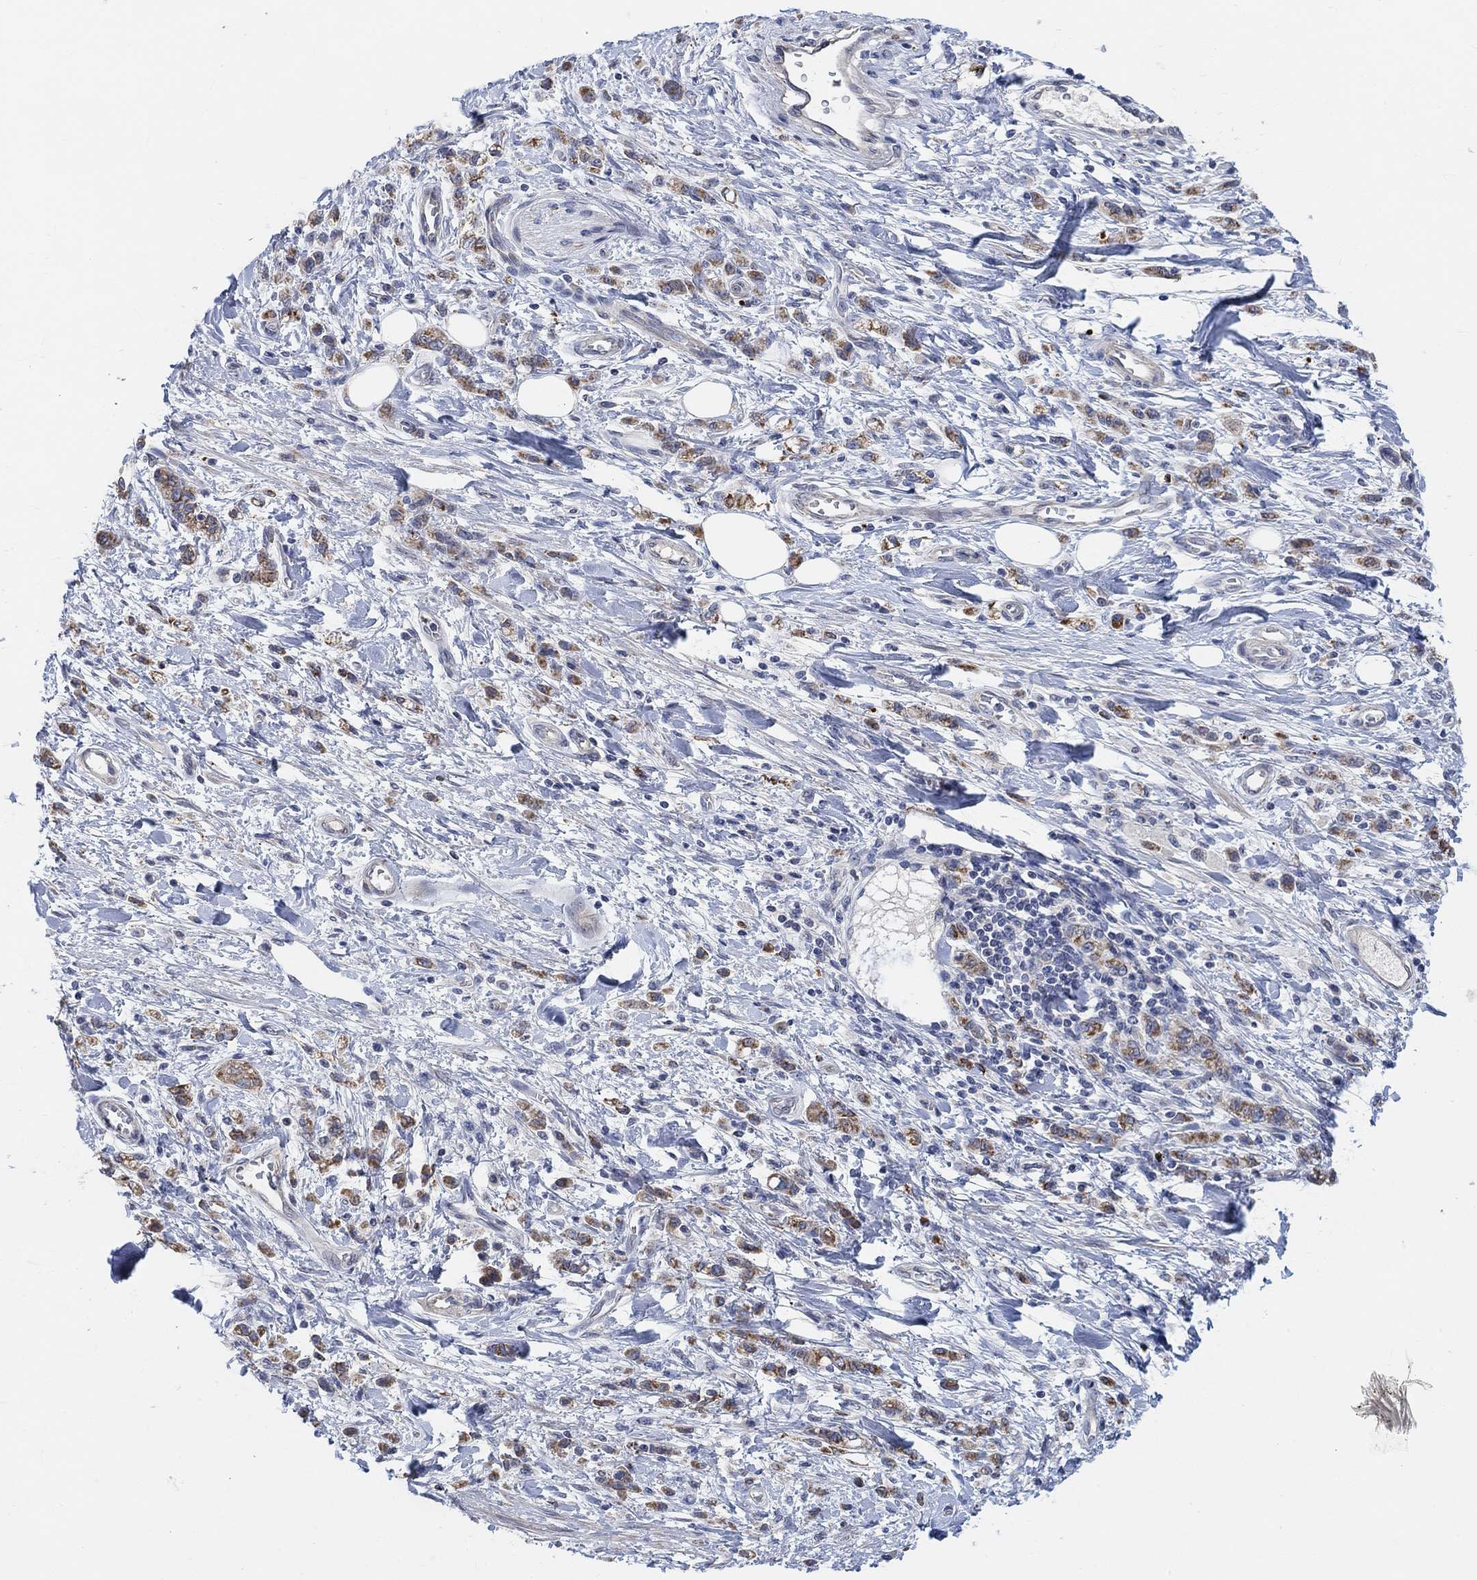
{"staining": {"intensity": "moderate", "quantity": "25%-75%", "location": "cytoplasmic/membranous"}, "tissue": "stomach cancer", "cell_type": "Tumor cells", "image_type": "cancer", "snomed": [{"axis": "morphology", "description": "Adenocarcinoma, NOS"}, {"axis": "topography", "description": "Stomach"}], "caption": "IHC image of neoplastic tissue: stomach adenocarcinoma stained using immunohistochemistry (IHC) reveals medium levels of moderate protein expression localized specifically in the cytoplasmic/membranous of tumor cells, appearing as a cytoplasmic/membranous brown color.", "gene": "HCRTR1", "patient": {"sex": "male", "age": 77}}